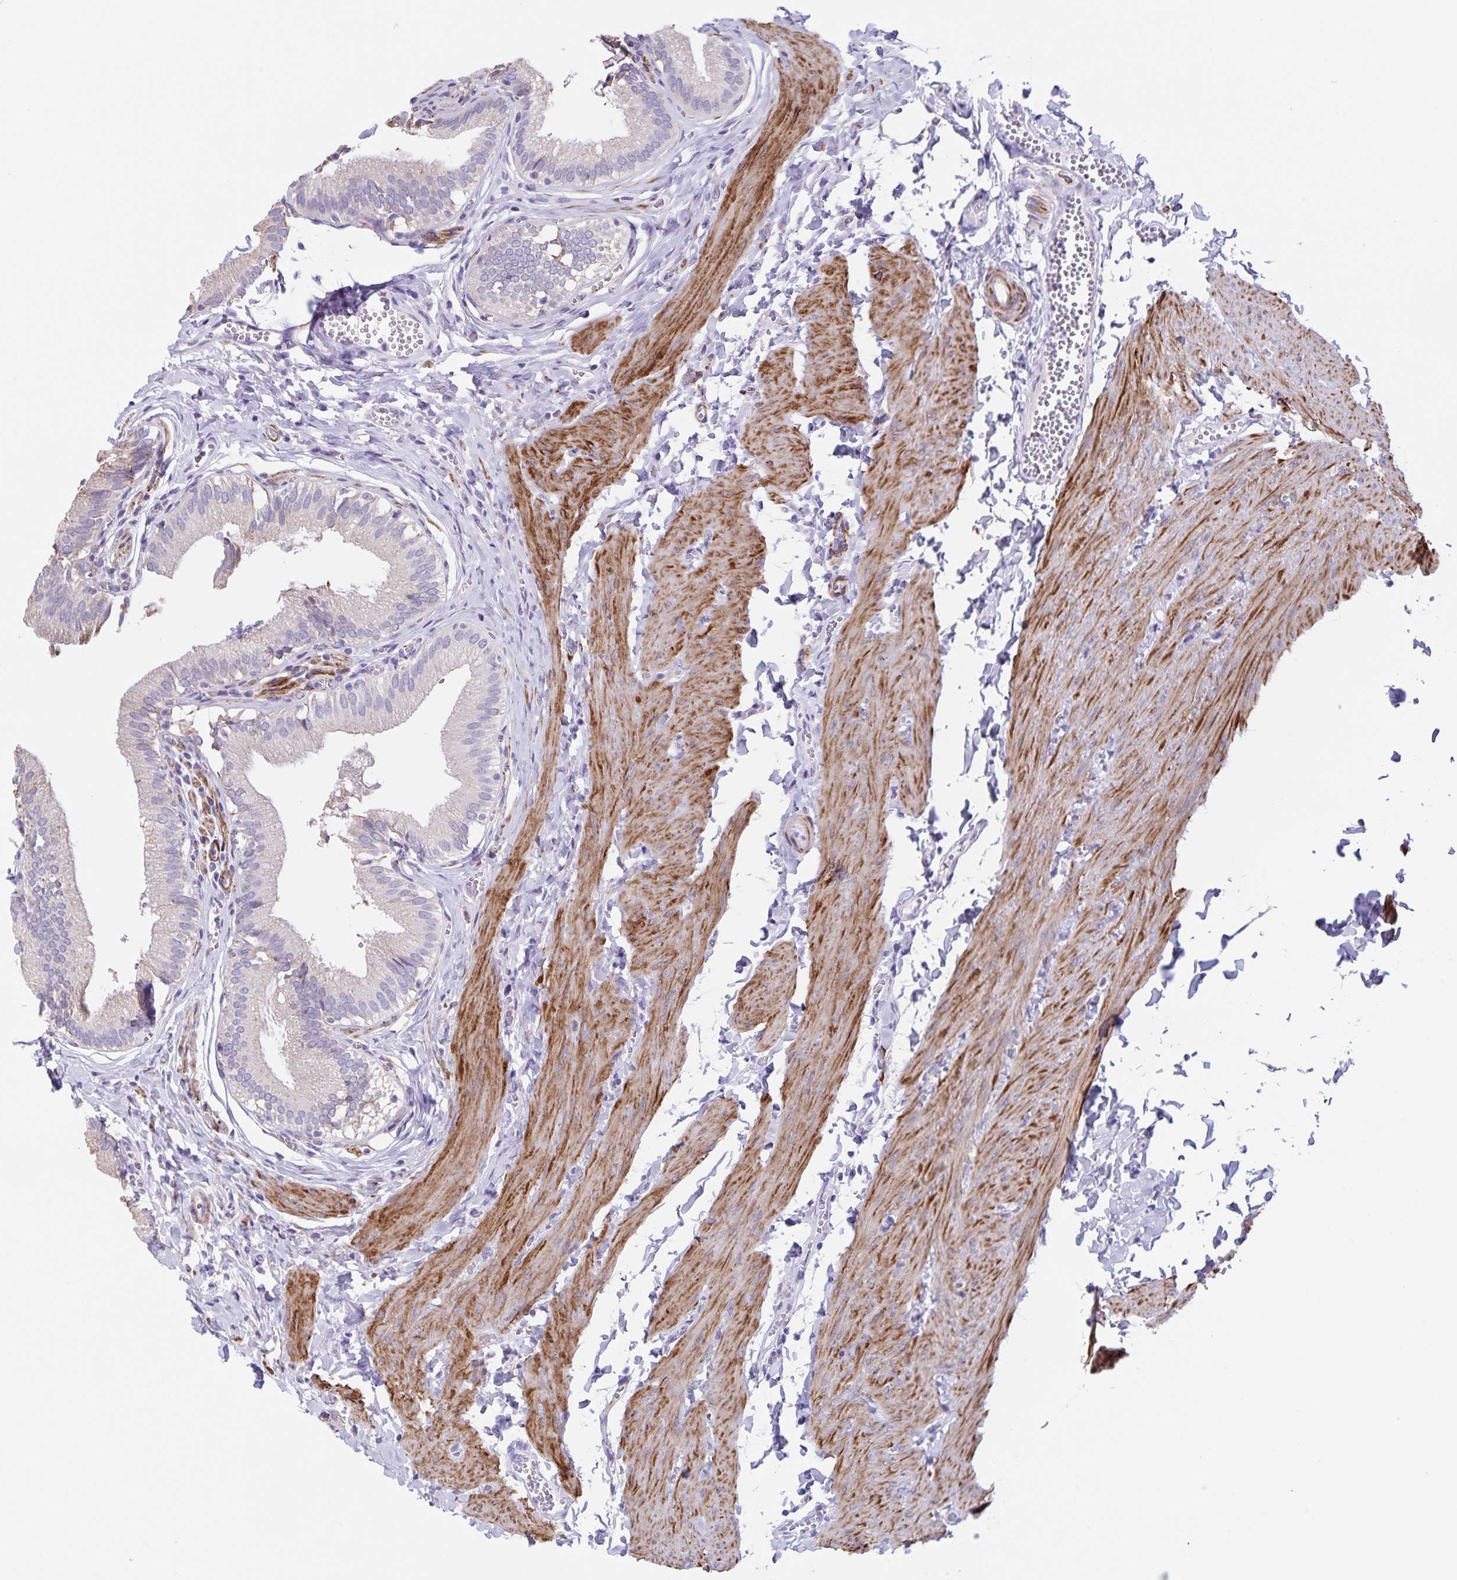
{"staining": {"intensity": "negative", "quantity": "none", "location": "none"}, "tissue": "gallbladder", "cell_type": "Glandular cells", "image_type": "normal", "snomed": [{"axis": "morphology", "description": "Normal tissue, NOS"}, {"axis": "topography", "description": "Gallbladder"}, {"axis": "topography", "description": "Peripheral nerve tissue"}], "caption": "Protein analysis of normal gallbladder reveals no significant expression in glandular cells.", "gene": "SYNM", "patient": {"sex": "male", "age": 17}}